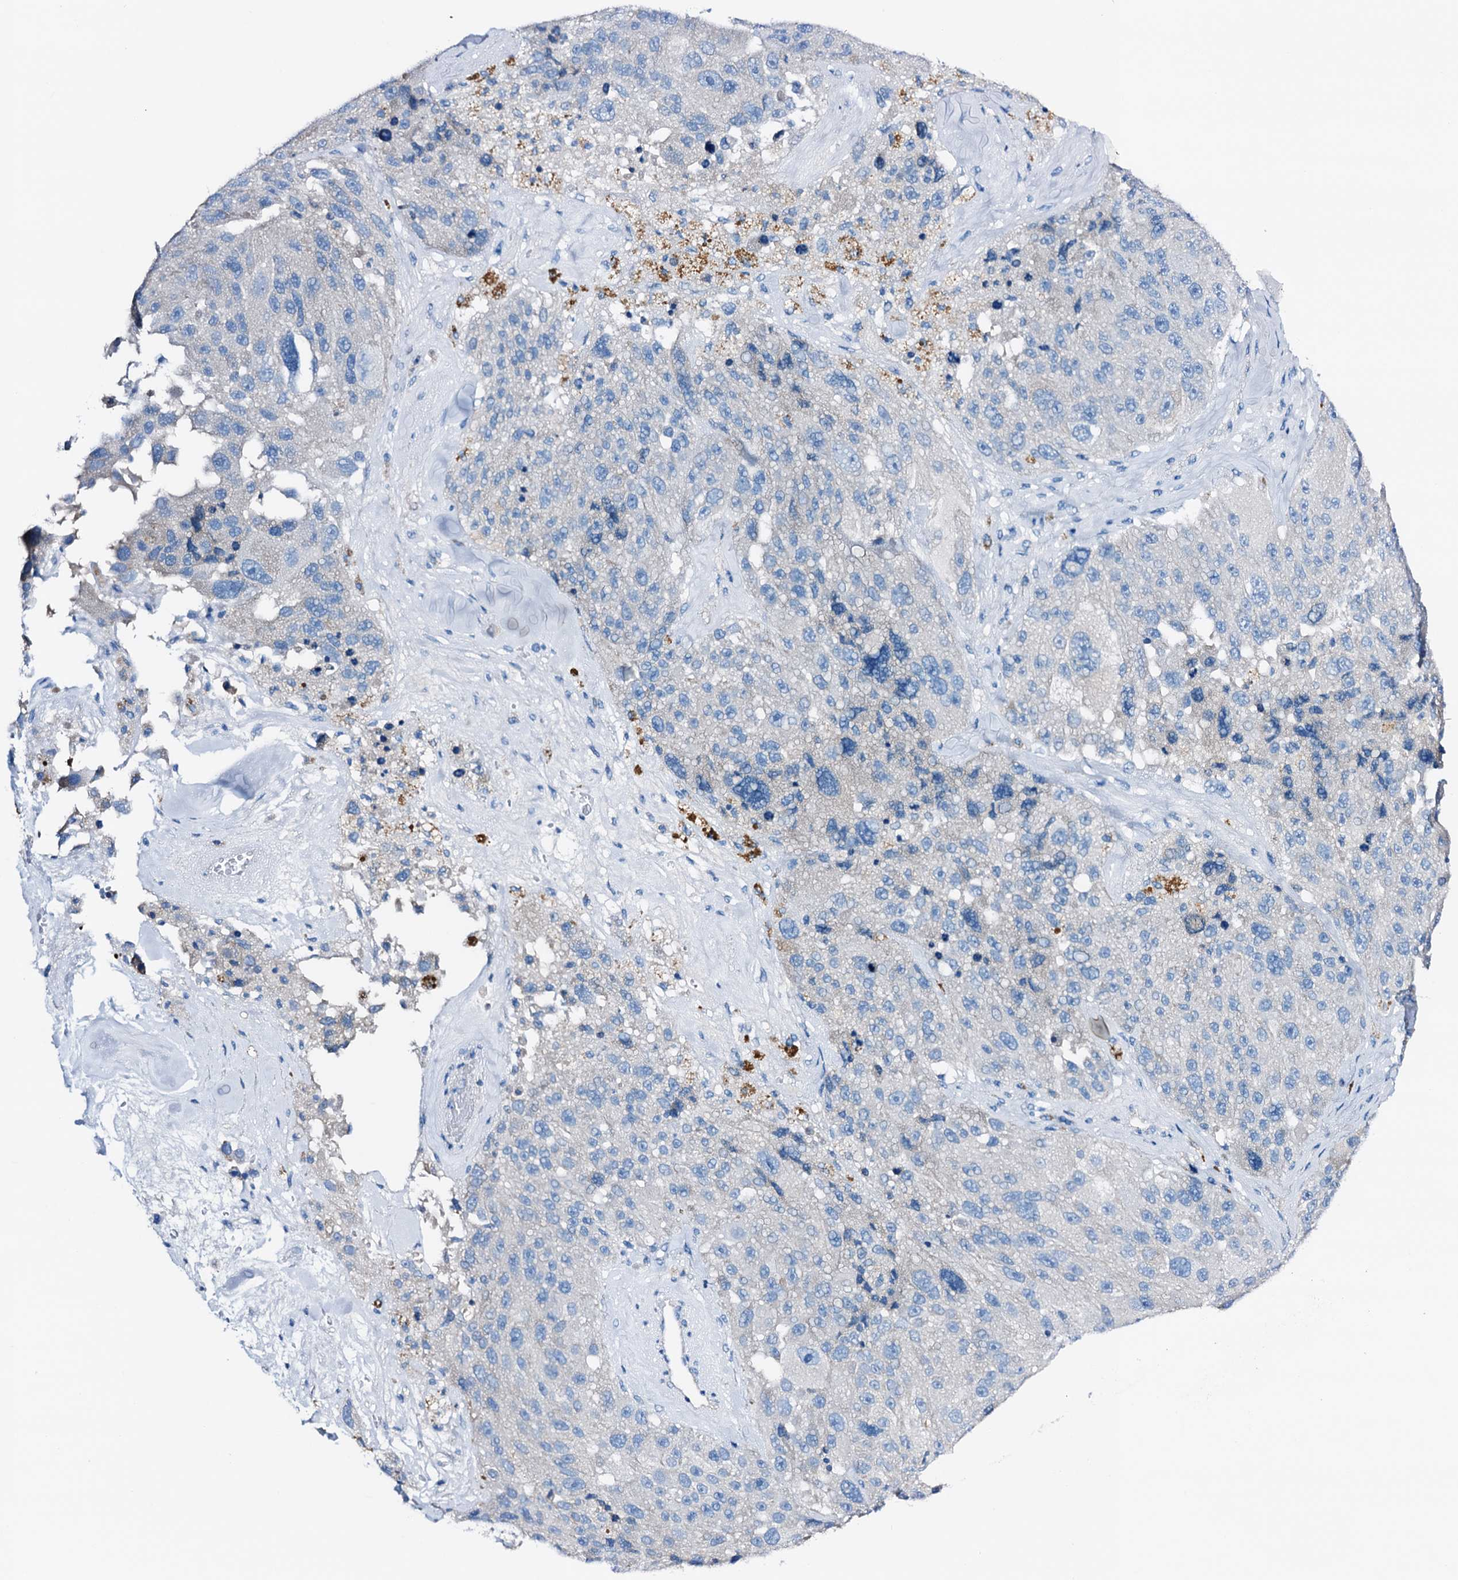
{"staining": {"intensity": "negative", "quantity": "none", "location": "none"}, "tissue": "melanoma", "cell_type": "Tumor cells", "image_type": "cancer", "snomed": [{"axis": "morphology", "description": "Malignant melanoma, Metastatic site"}, {"axis": "topography", "description": "Lymph node"}], "caption": "A photomicrograph of human melanoma is negative for staining in tumor cells.", "gene": "C1QTNF4", "patient": {"sex": "male", "age": 62}}